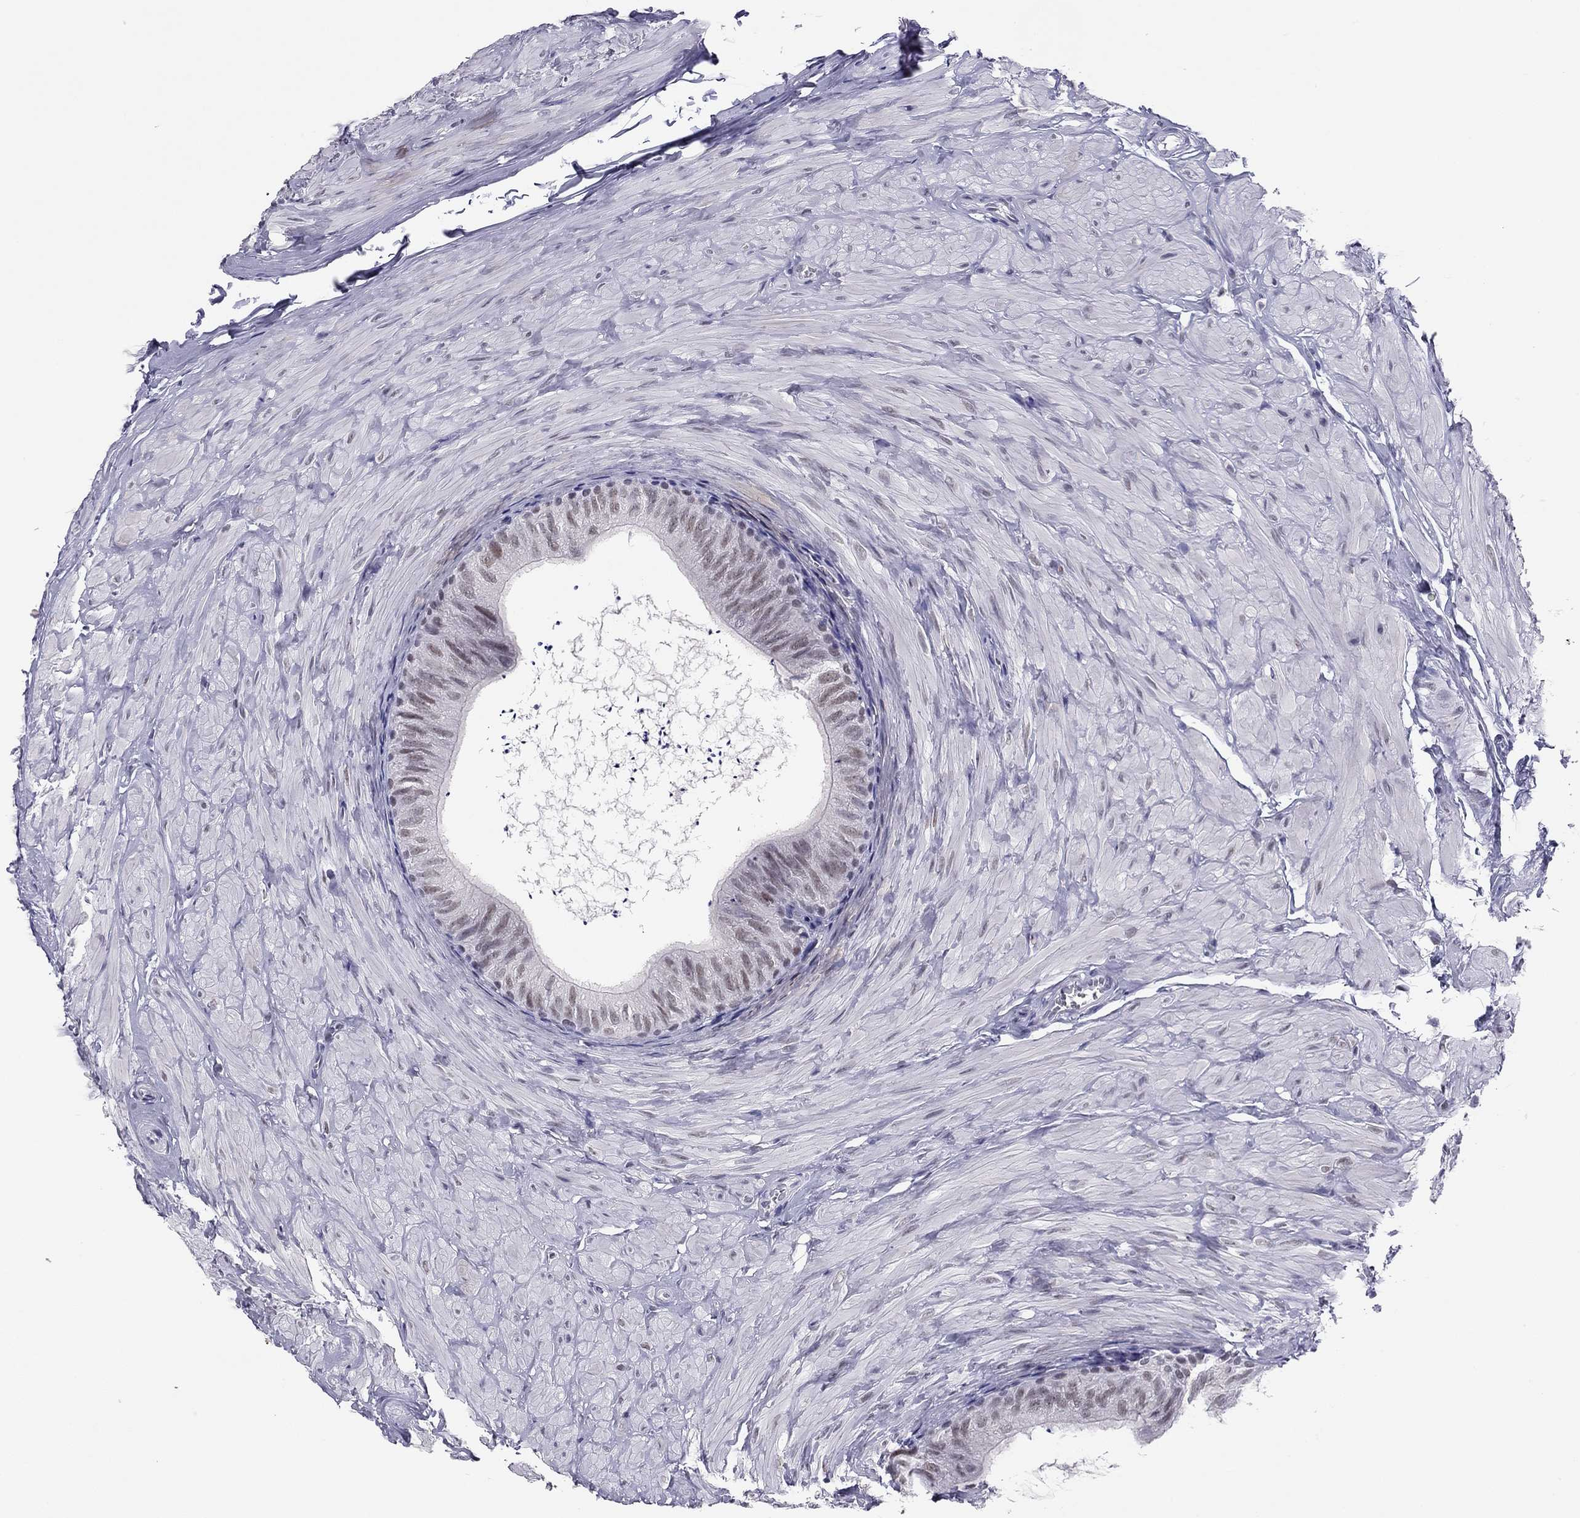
{"staining": {"intensity": "weak", "quantity": "25%-75%", "location": "nuclear"}, "tissue": "epididymis", "cell_type": "Glandular cells", "image_type": "normal", "snomed": [{"axis": "morphology", "description": "Normal tissue, NOS"}, {"axis": "topography", "description": "Epididymis"}], "caption": "Immunohistochemical staining of benign epididymis exhibits 25%-75% levels of weak nuclear protein expression in approximately 25%-75% of glandular cells.", "gene": "DOT1L", "patient": {"sex": "male", "age": 32}}